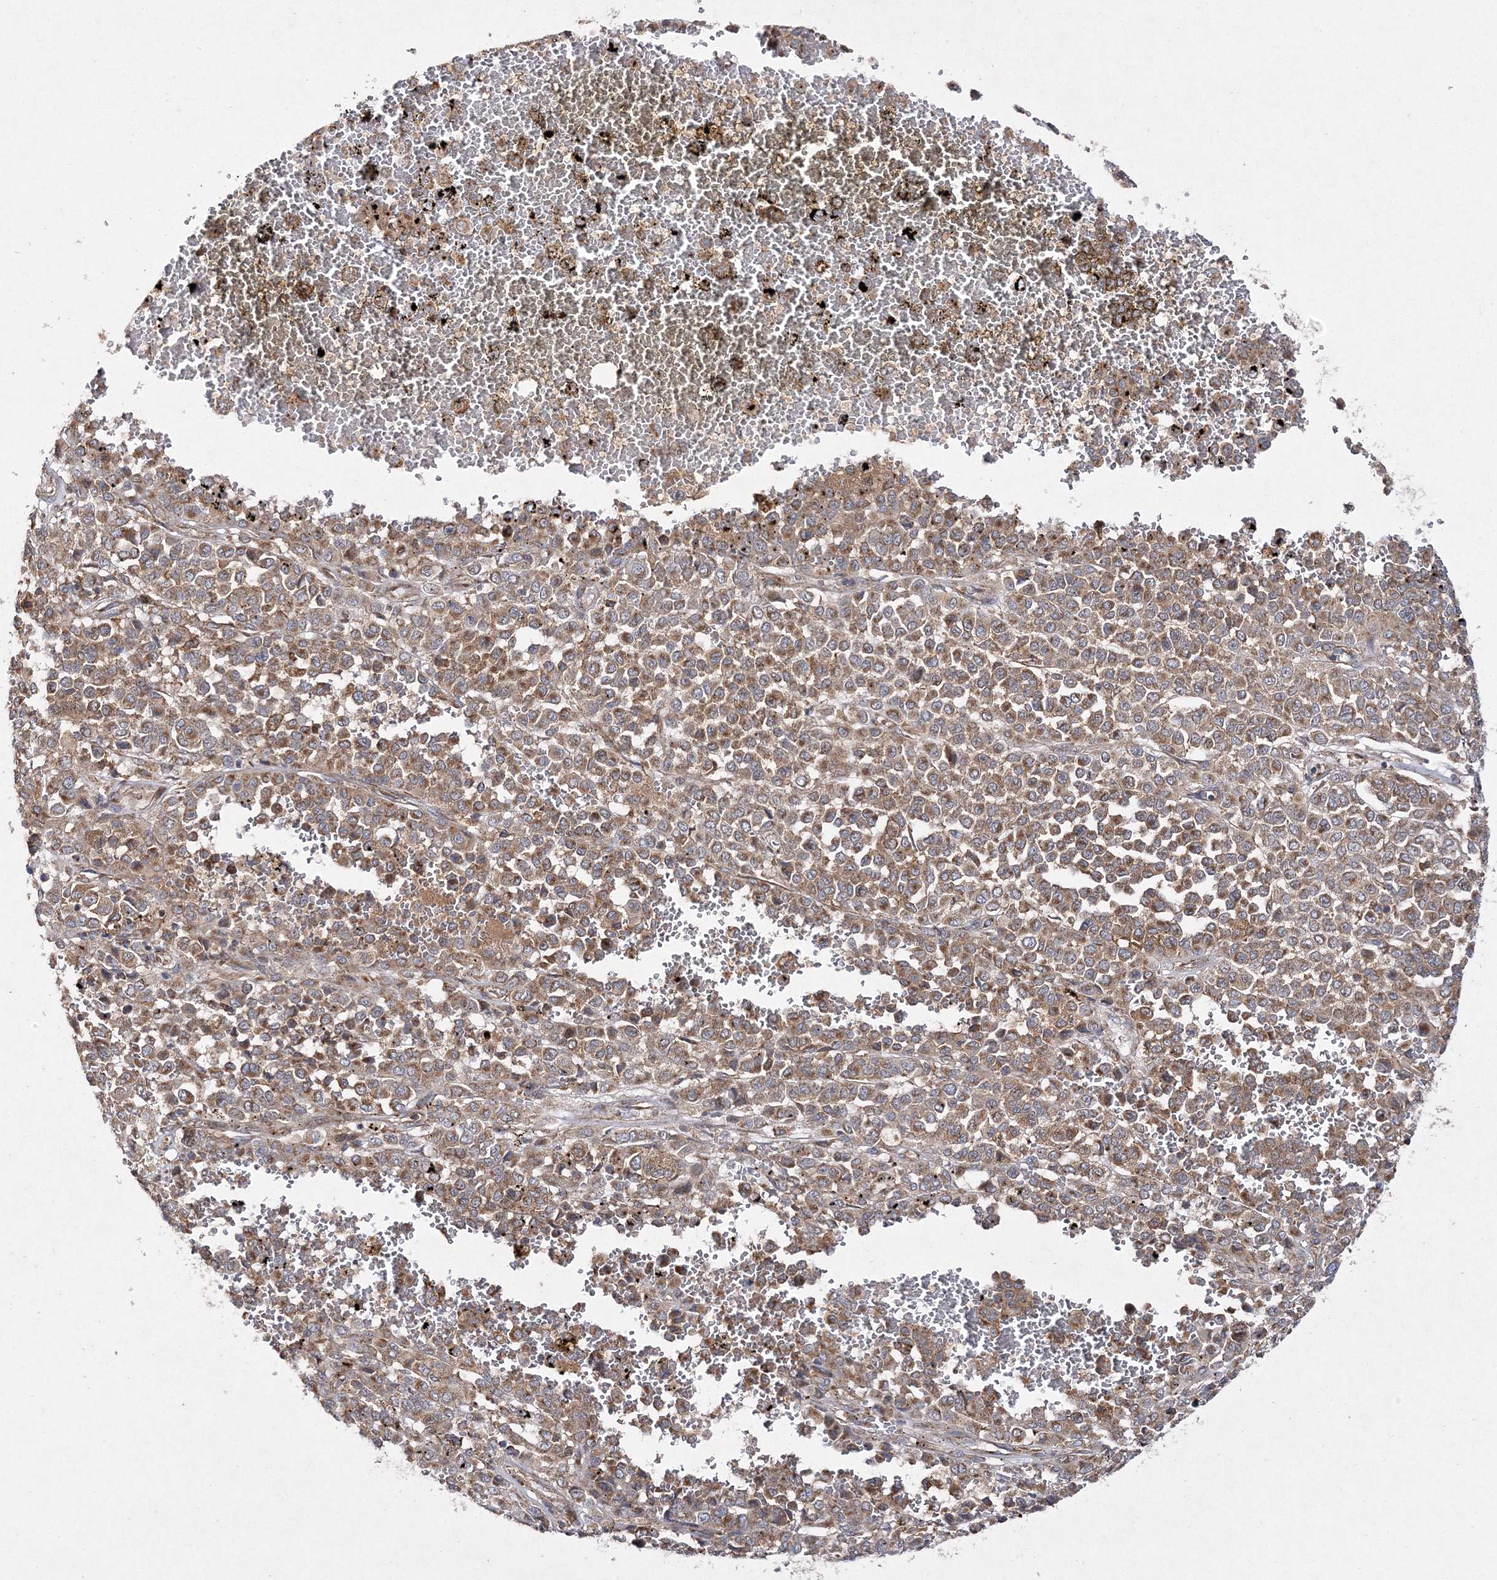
{"staining": {"intensity": "moderate", "quantity": ">75%", "location": "cytoplasmic/membranous"}, "tissue": "melanoma", "cell_type": "Tumor cells", "image_type": "cancer", "snomed": [{"axis": "morphology", "description": "Malignant melanoma, Metastatic site"}, {"axis": "topography", "description": "Pancreas"}], "caption": "There is medium levels of moderate cytoplasmic/membranous expression in tumor cells of malignant melanoma (metastatic site), as demonstrated by immunohistochemical staining (brown color).", "gene": "DNAJC13", "patient": {"sex": "female", "age": 30}}